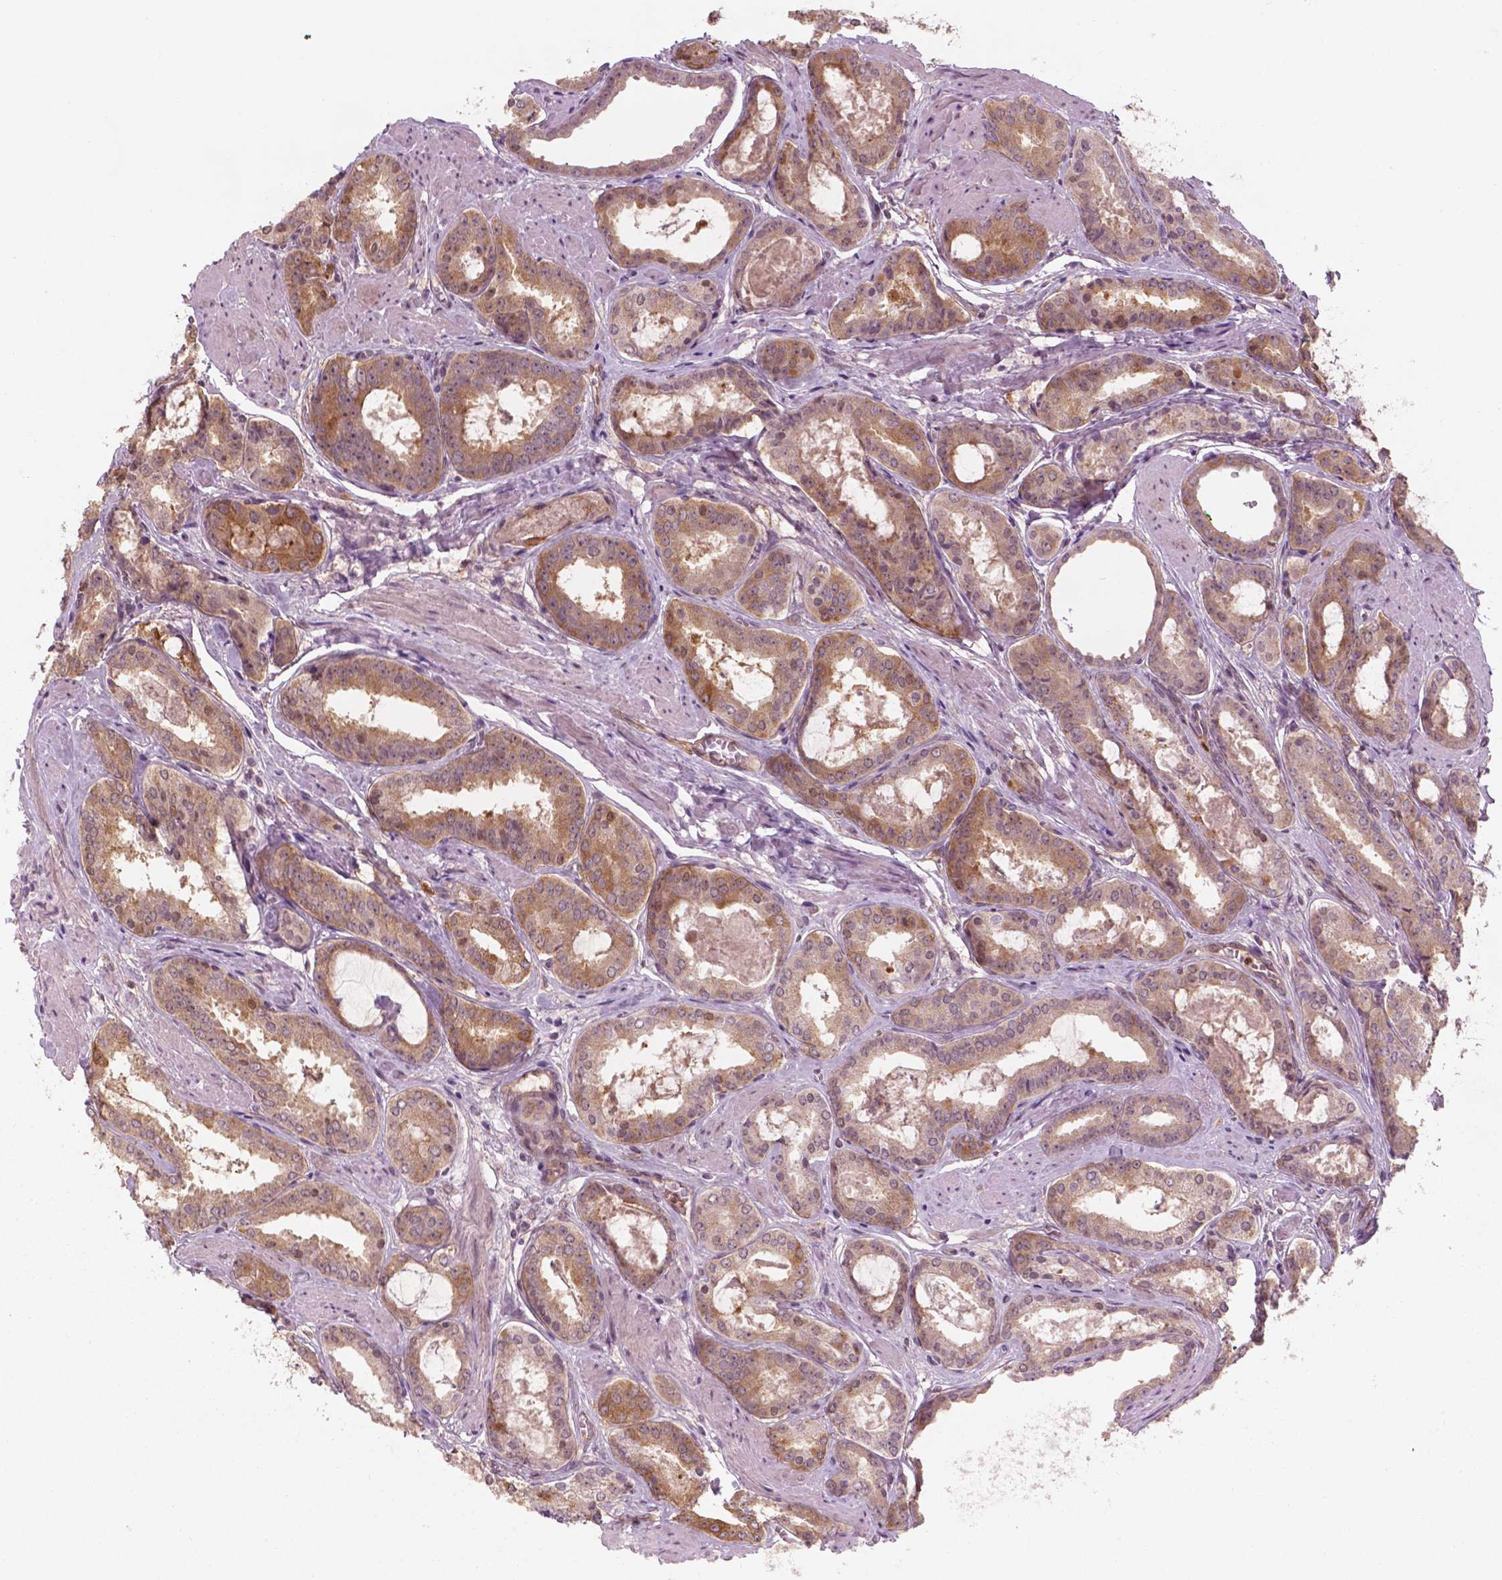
{"staining": {"intensity": "moderate", "quantity": ">75%", "location": "cytoplasmic/membranous"}, "tissue": "prostate cancer", "cell_type": "Tumor cells", "image_type": "cancer", "snomed": [{"axis": "morphology", "description": "Adenocarcinoma, High grade"}, {"axis": "topography", "description": "Prostate"}], "caption": "This photomicrograph displays immunohistochemistry (IHC) staining of human prostate high-grade adenocarcinoma, with medium moderate cytoplasmic/membranous positivity in approximately >75% of tumor cells.", "gene": "NFAT5", "patient": {"sex": "male", "age": 63}}